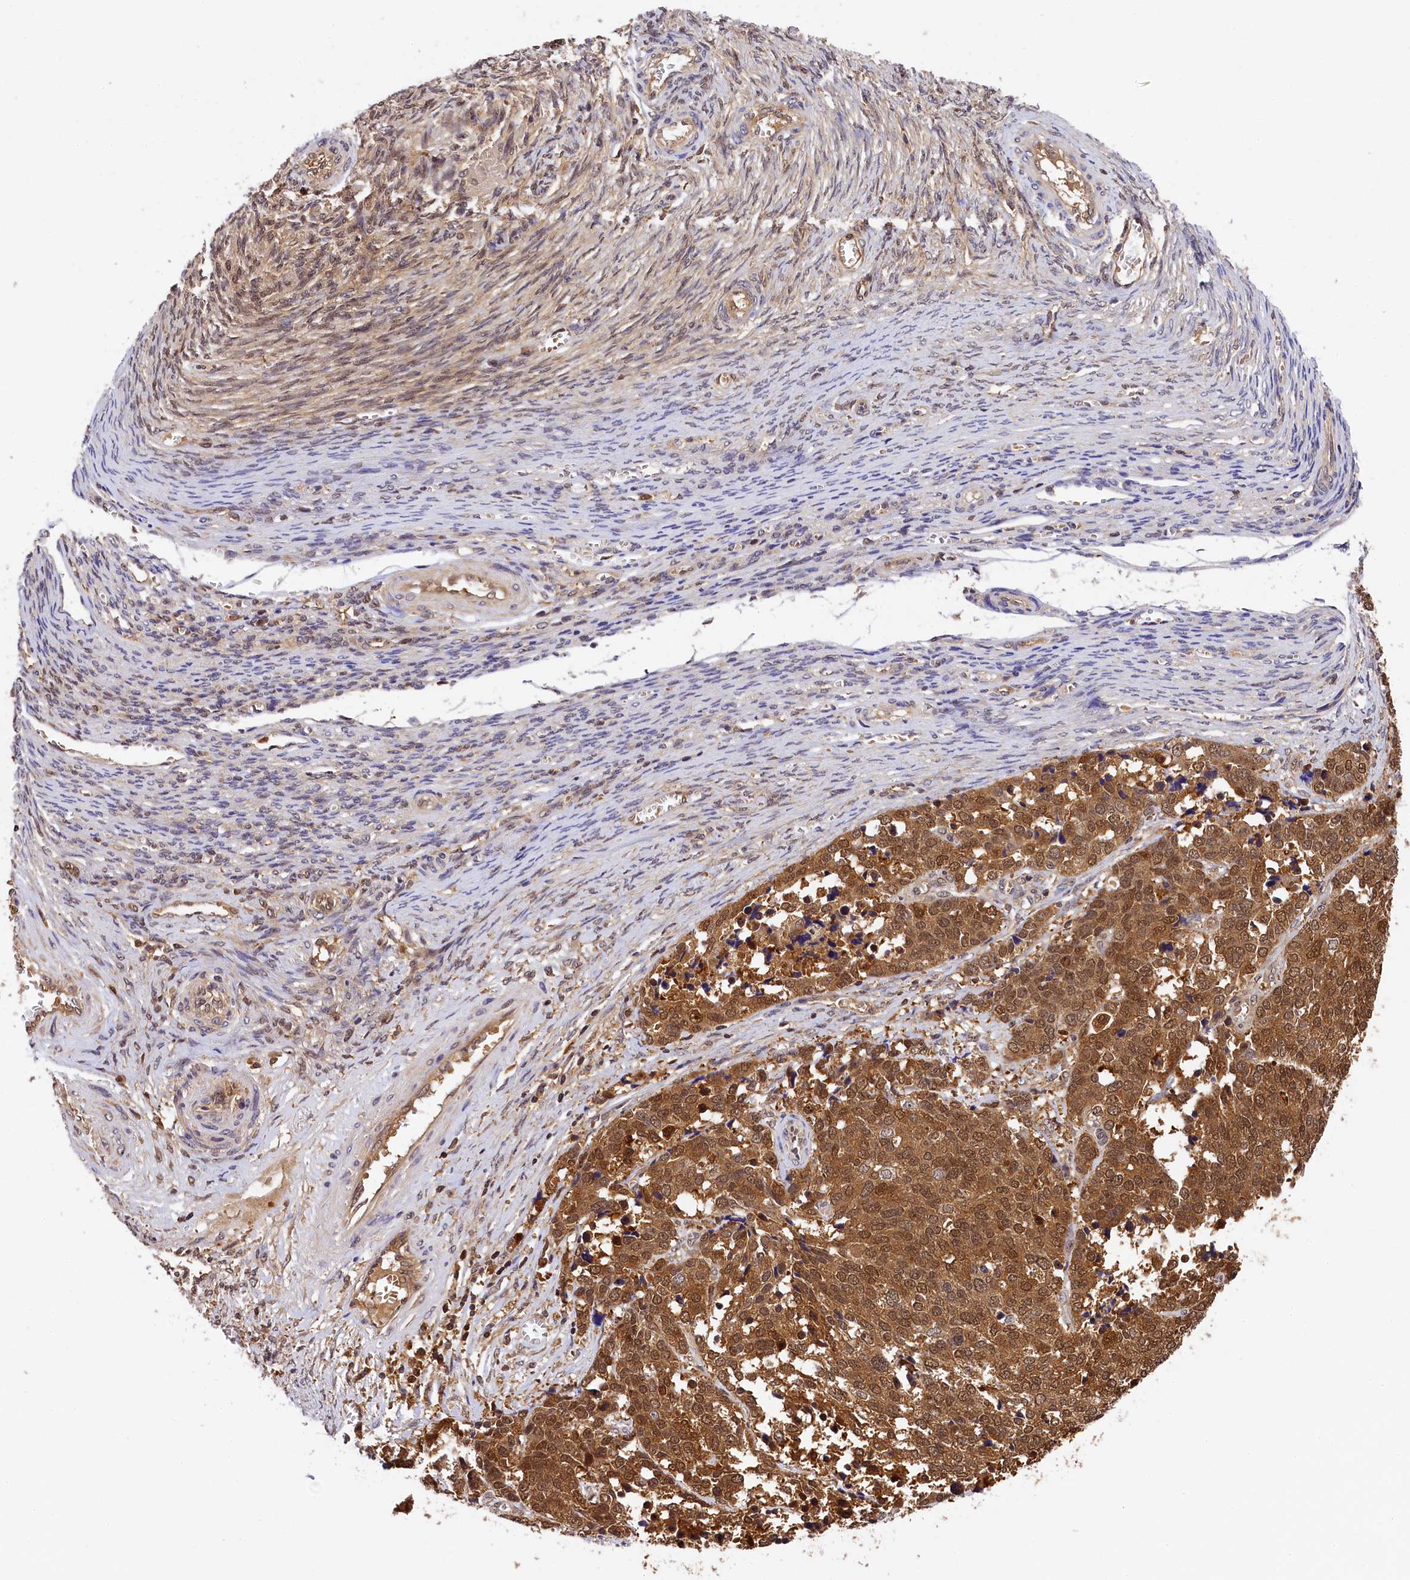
{"staining": {"intensity": "moderate", "quantity": ">75%", "location": "cytoplasmic/membranous,nuclear"}, "tissue": "ovarian cancer", "cell_type": "Tumor cells", "image_type": "cancer", "snomed": [{"axis": "morphology", "description": "Cystadenocarcinoma, serous, NOS"}, {"axis": "topography", "description": "Ovary"}], "caption": "Human ovarian cancer stained with a brown dye exhibits moderate cytoplasmic/membranous and nuclear positive staining in approximately >75% of tumor cells.", "gene": "EIF6", "patient": {"sex": "female", "age": 44}}